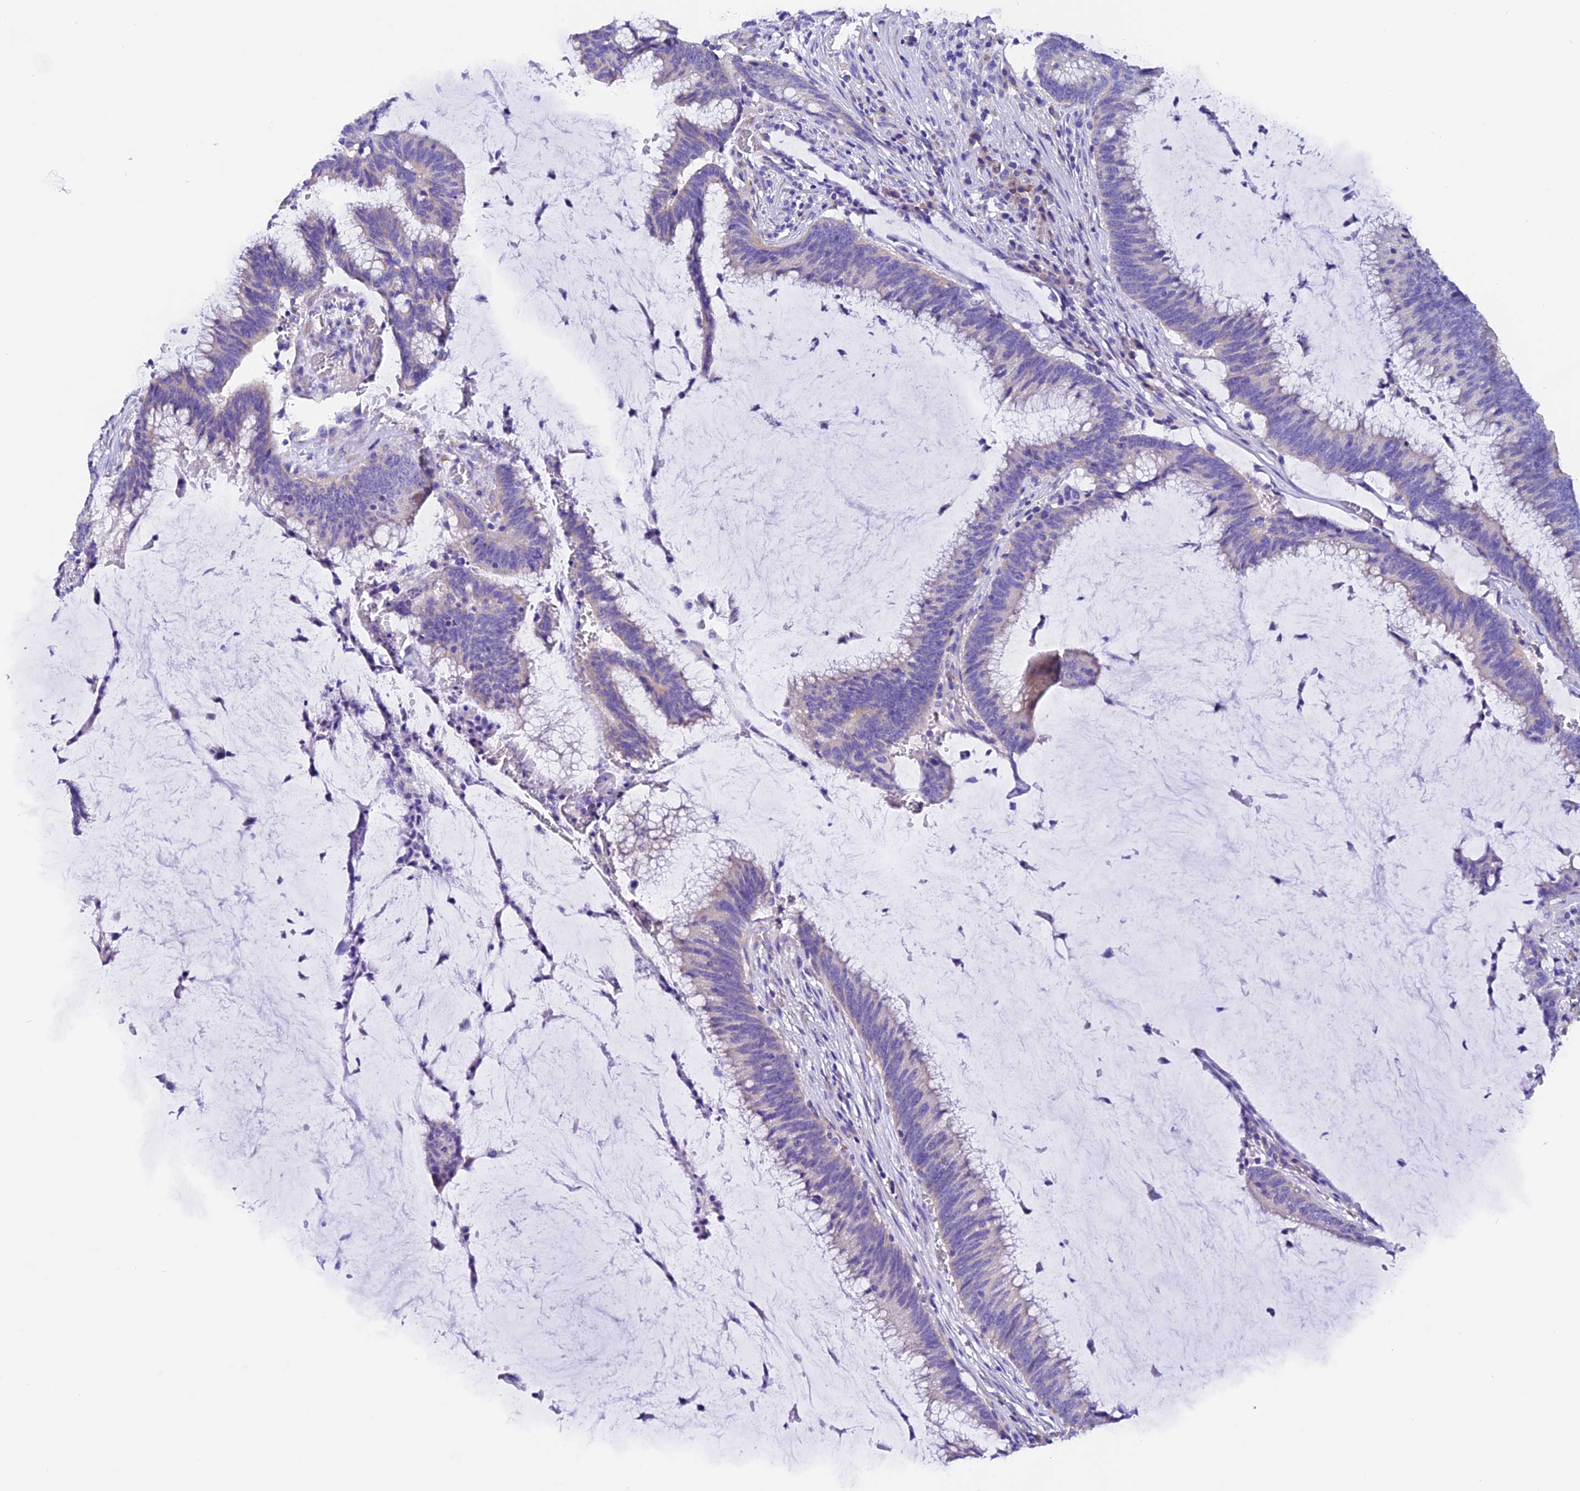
{"staining": {"intensity": "weak", "quantity": "<25%", "location": "cytoplasmic/membranous"}, "tissue": "colorectal cancer", "cell_type": "Tumor cells", "image_type": "cancer", "snomed": [{"axis": "morphology", "description": "Adenocarcinoma, NOS"}, {"axis": "topography", "description": "Rectum"}], "caption": "High magnification brightfield microscopy of colorectal cancer (adenocarcinoma) stained with DAB (brown) and counterstained with hematoxylin (blue): tumor cells show no significant staining.", "gene": "COMTD1", "patient": {"sex": "female", "age": 77}}